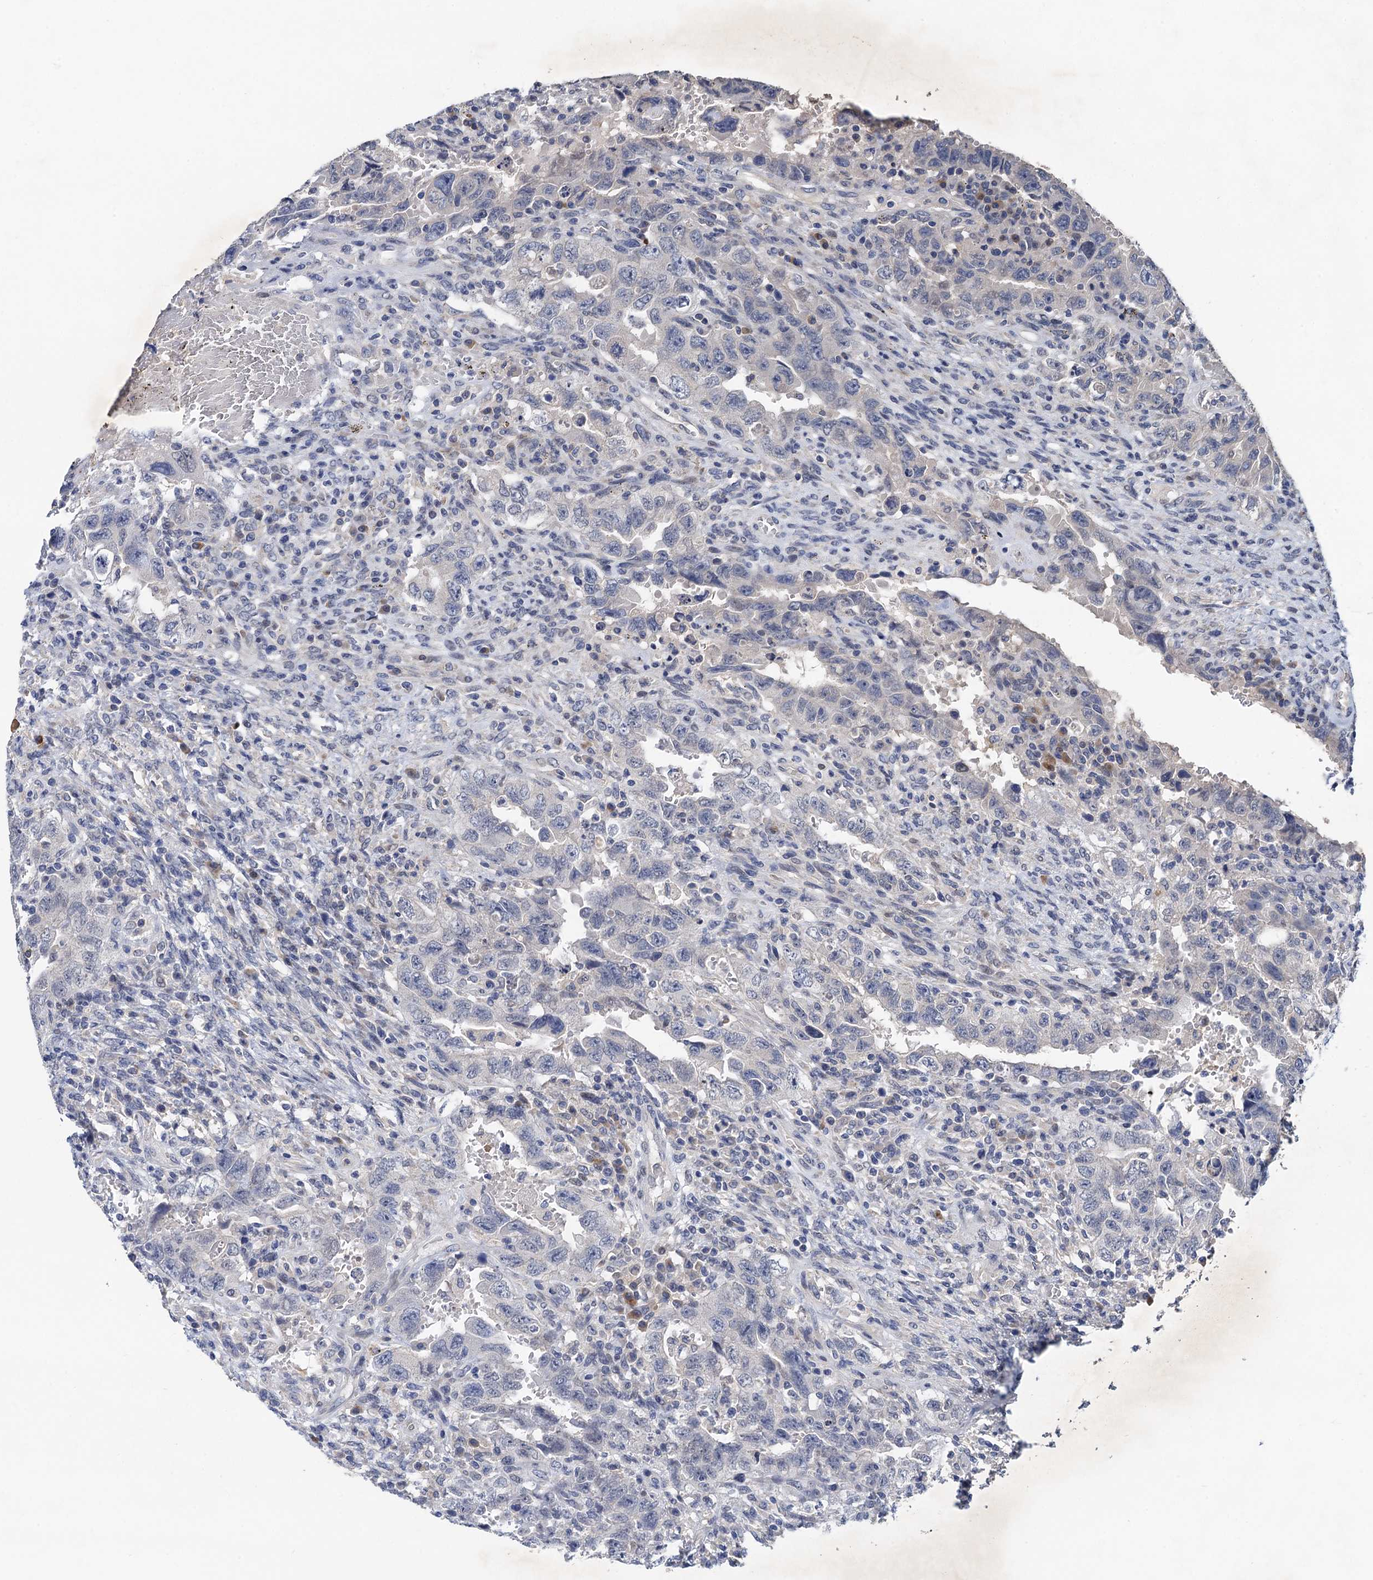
{"staining": {"intensity": "negative", "quantity": "none", "location": "none"}, "tissue": "testis cancer", "cell_type": "Tumor cells", "image_type": "cancer", "snomed": [{"axis": "morphology", "description": "Carcinoma, Embryonal, NOS"}, {"axis": "topography", "description": "Testis"}], "caption": "Immunohistochemistry (IHC) histopathology image of neoplastic tissue: testis cancer stained with DAB reveals no significant protein staining in tumor cells. (DAB immunohistochemistry (IHC), high magnification).", "gene": "TMEM39B", "patient": {"sex": "male", "age": 26}}